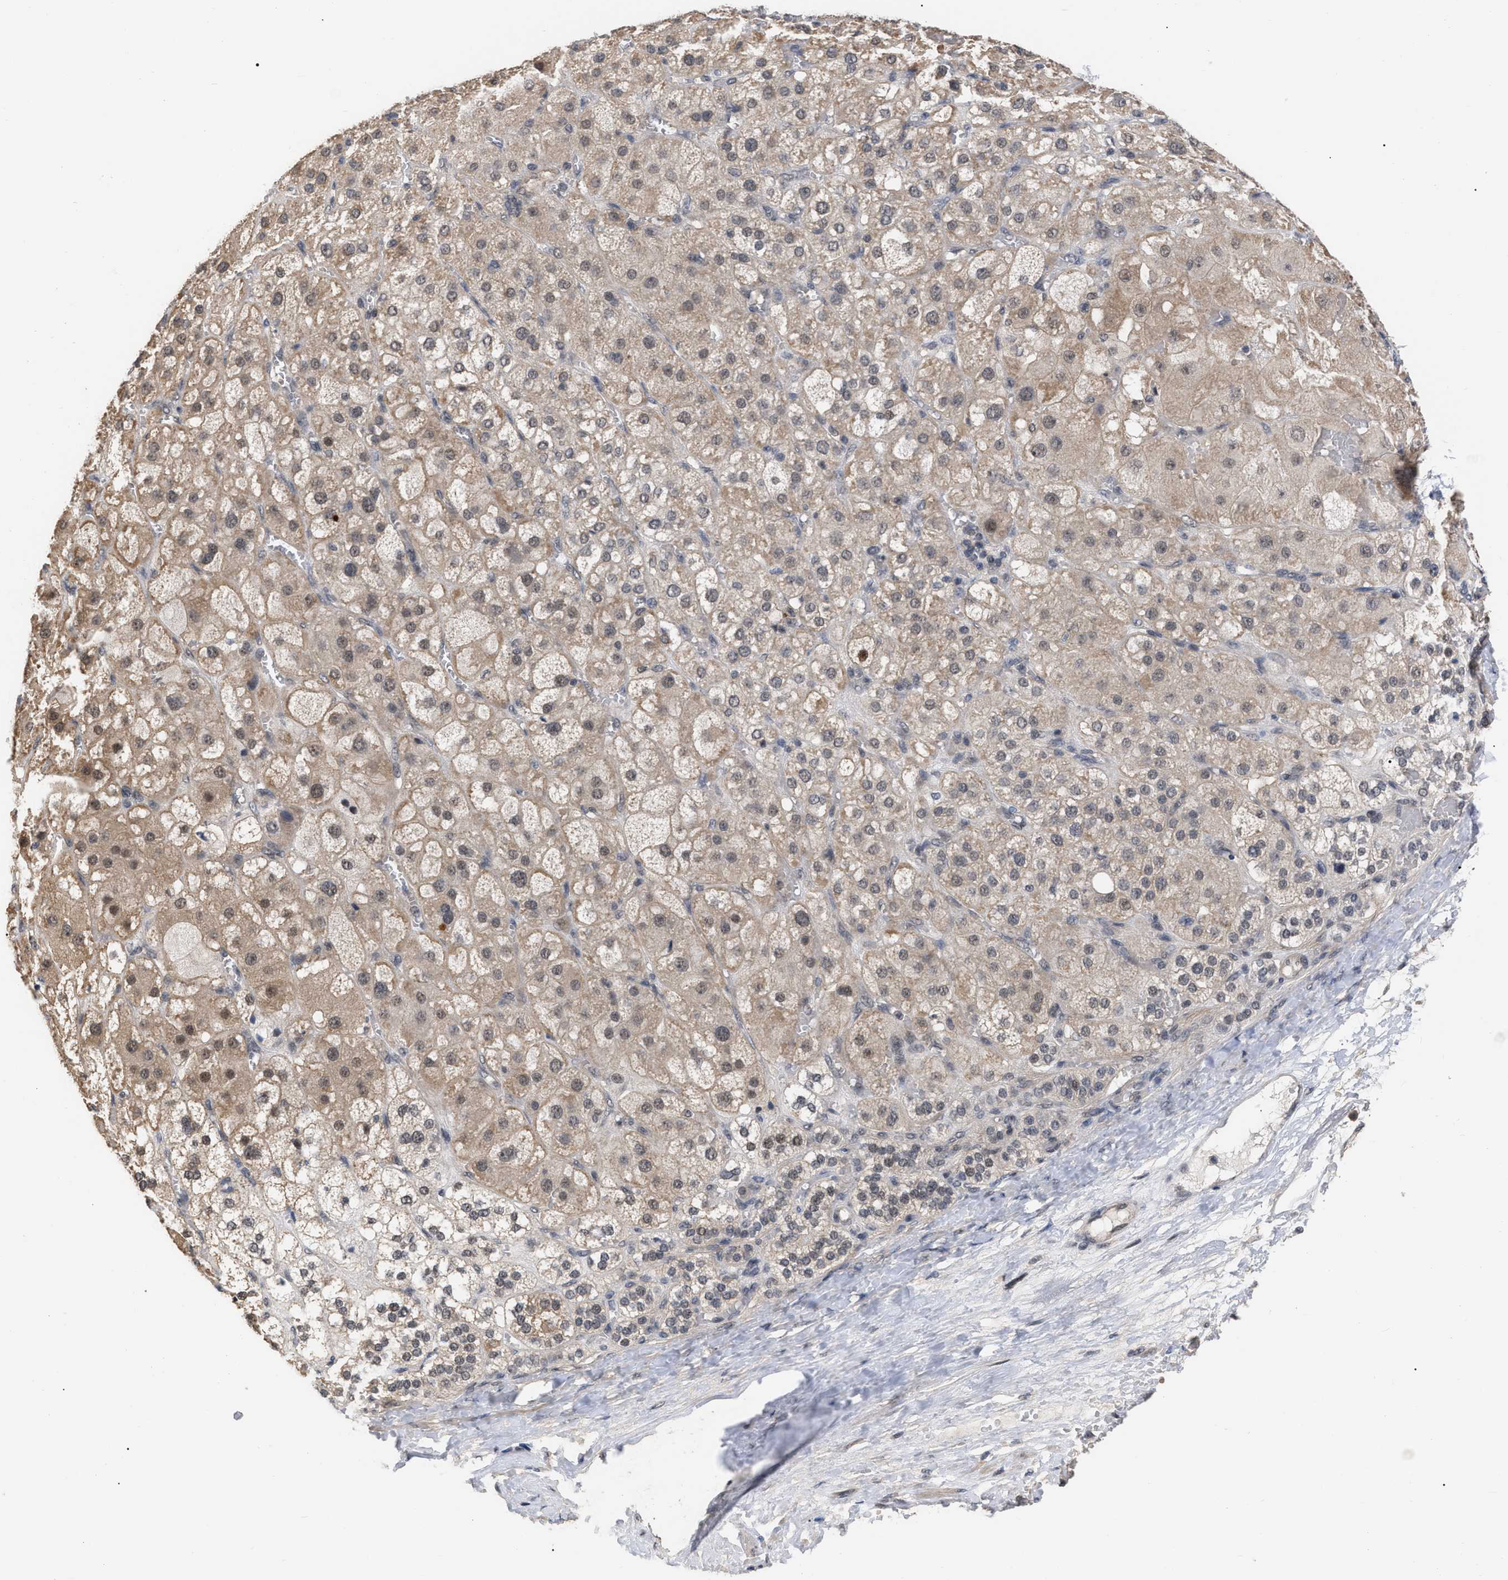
{"staining": {"intensity": "strong", "quantity": ">75%", "location": "cytoplasmic/membranous,nuclear"}, "tissue": "adrenal gland", "cell_type": "Glandular cells", "image_type": "normal", "snomed": [{"axis": "morphology", "description": "Normal tissue, NOS"}, {"axis": "topography", "description": "Adrenal gland"}], "caption": "Human adrenal gland stained with a brown dye displays strong cytoplasmic/membranous,nuclear positive positivity in about >75% of glandular cells.", "gene": "JAZF1", "patient": {"sex": "female", "age": 47}}